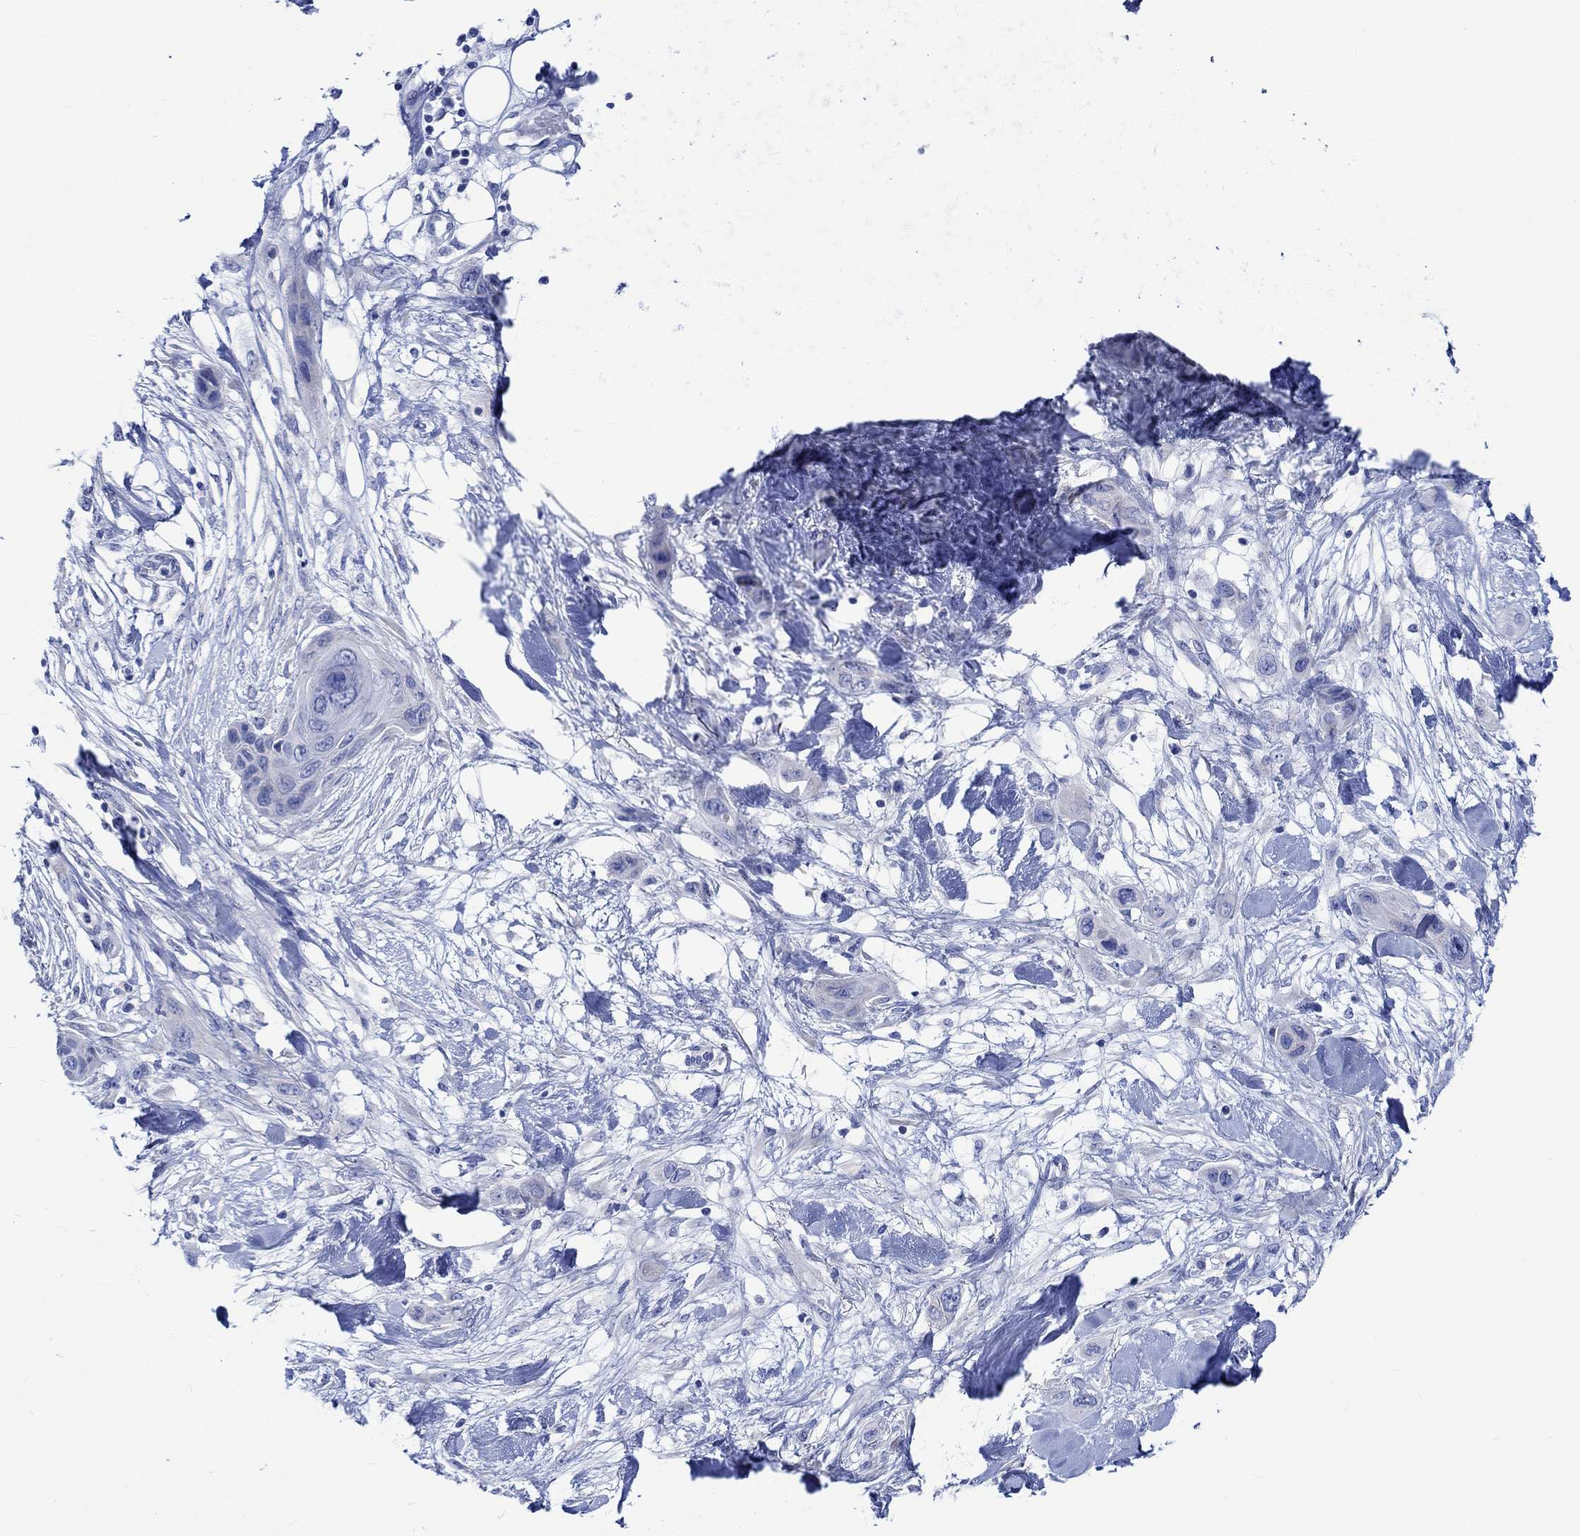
{"staining": {"intensity": "negative", "quantity": "none", "location": "none"}, "tissue": "skin cancer", "cell_type": "Tumor cells", "image_type": "cancer", "snomed": [{"axis": "morphology", "description": "Squamous cell carcinoma, NOS"}, {"axis": "topography", "description": "Skin"}], "caption": "Immunohistochemical staining of squamous cell carcinoma (skin) exhibits no significant expression in tumor cells. (Brightfield microscopy of DAB IHC at high magnification).", "gene": "PTPRN2", "patient": {"sex": "male", "age": 79}}